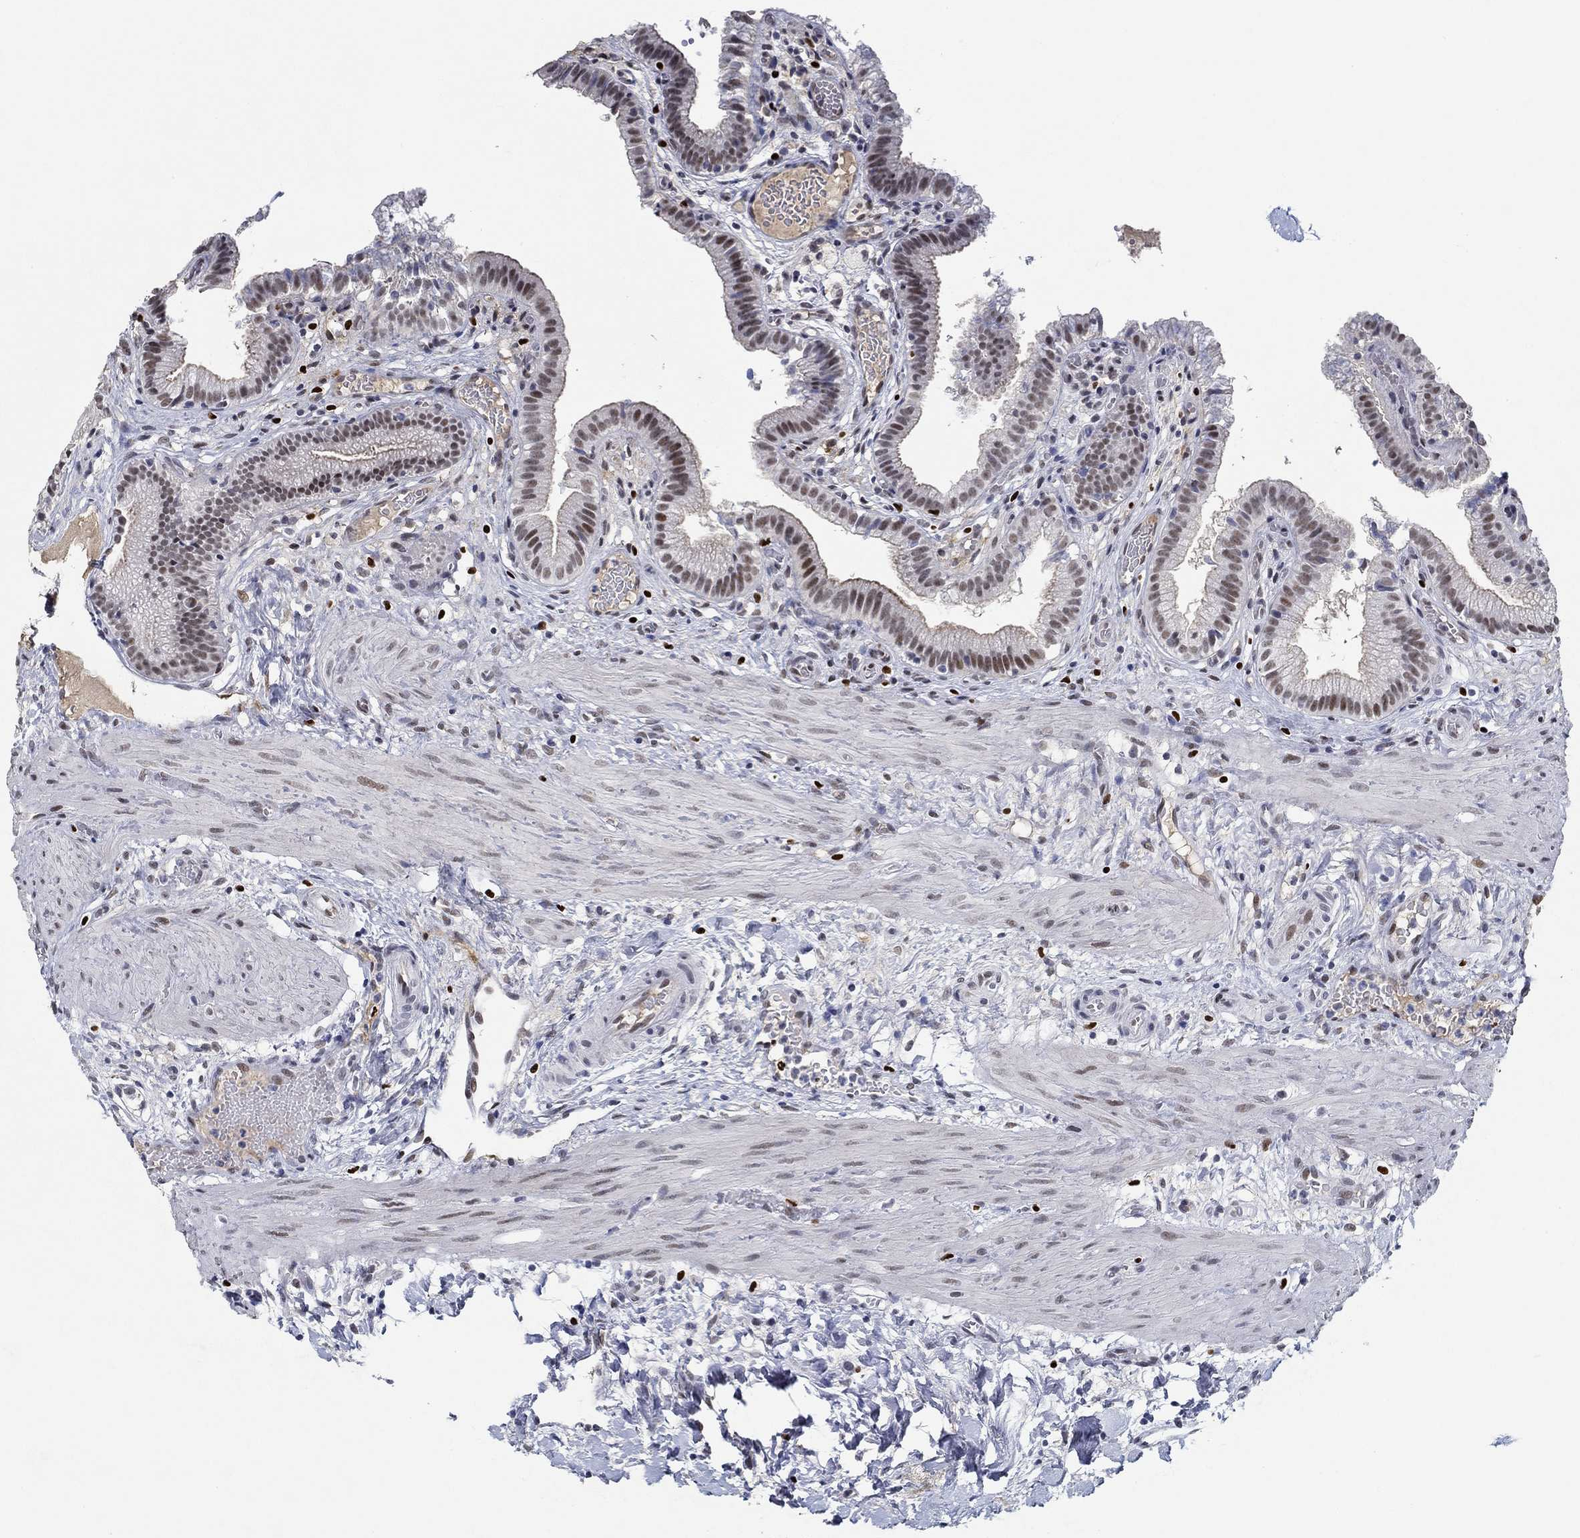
{"staining": {"intensity": "moderate", "quantity": "25%-75%", "location": "nuclear"}, "tissue": "gallbladder", "cell_type": "Glandular cells", "image_type": "normal", "snomed": [{"axis": "morphology", "description": "Normal tissue, NOS"}, {"axis": "topography", "description": "Gallbladder"}], "caption": "Immunohistochemical staining of benign gallbladder displays medium levels of moderate nuclear expression in about 25%-75% of glandular cells.", "gene": "GATA2", "patient": {"sex": "female", "age": 24}}